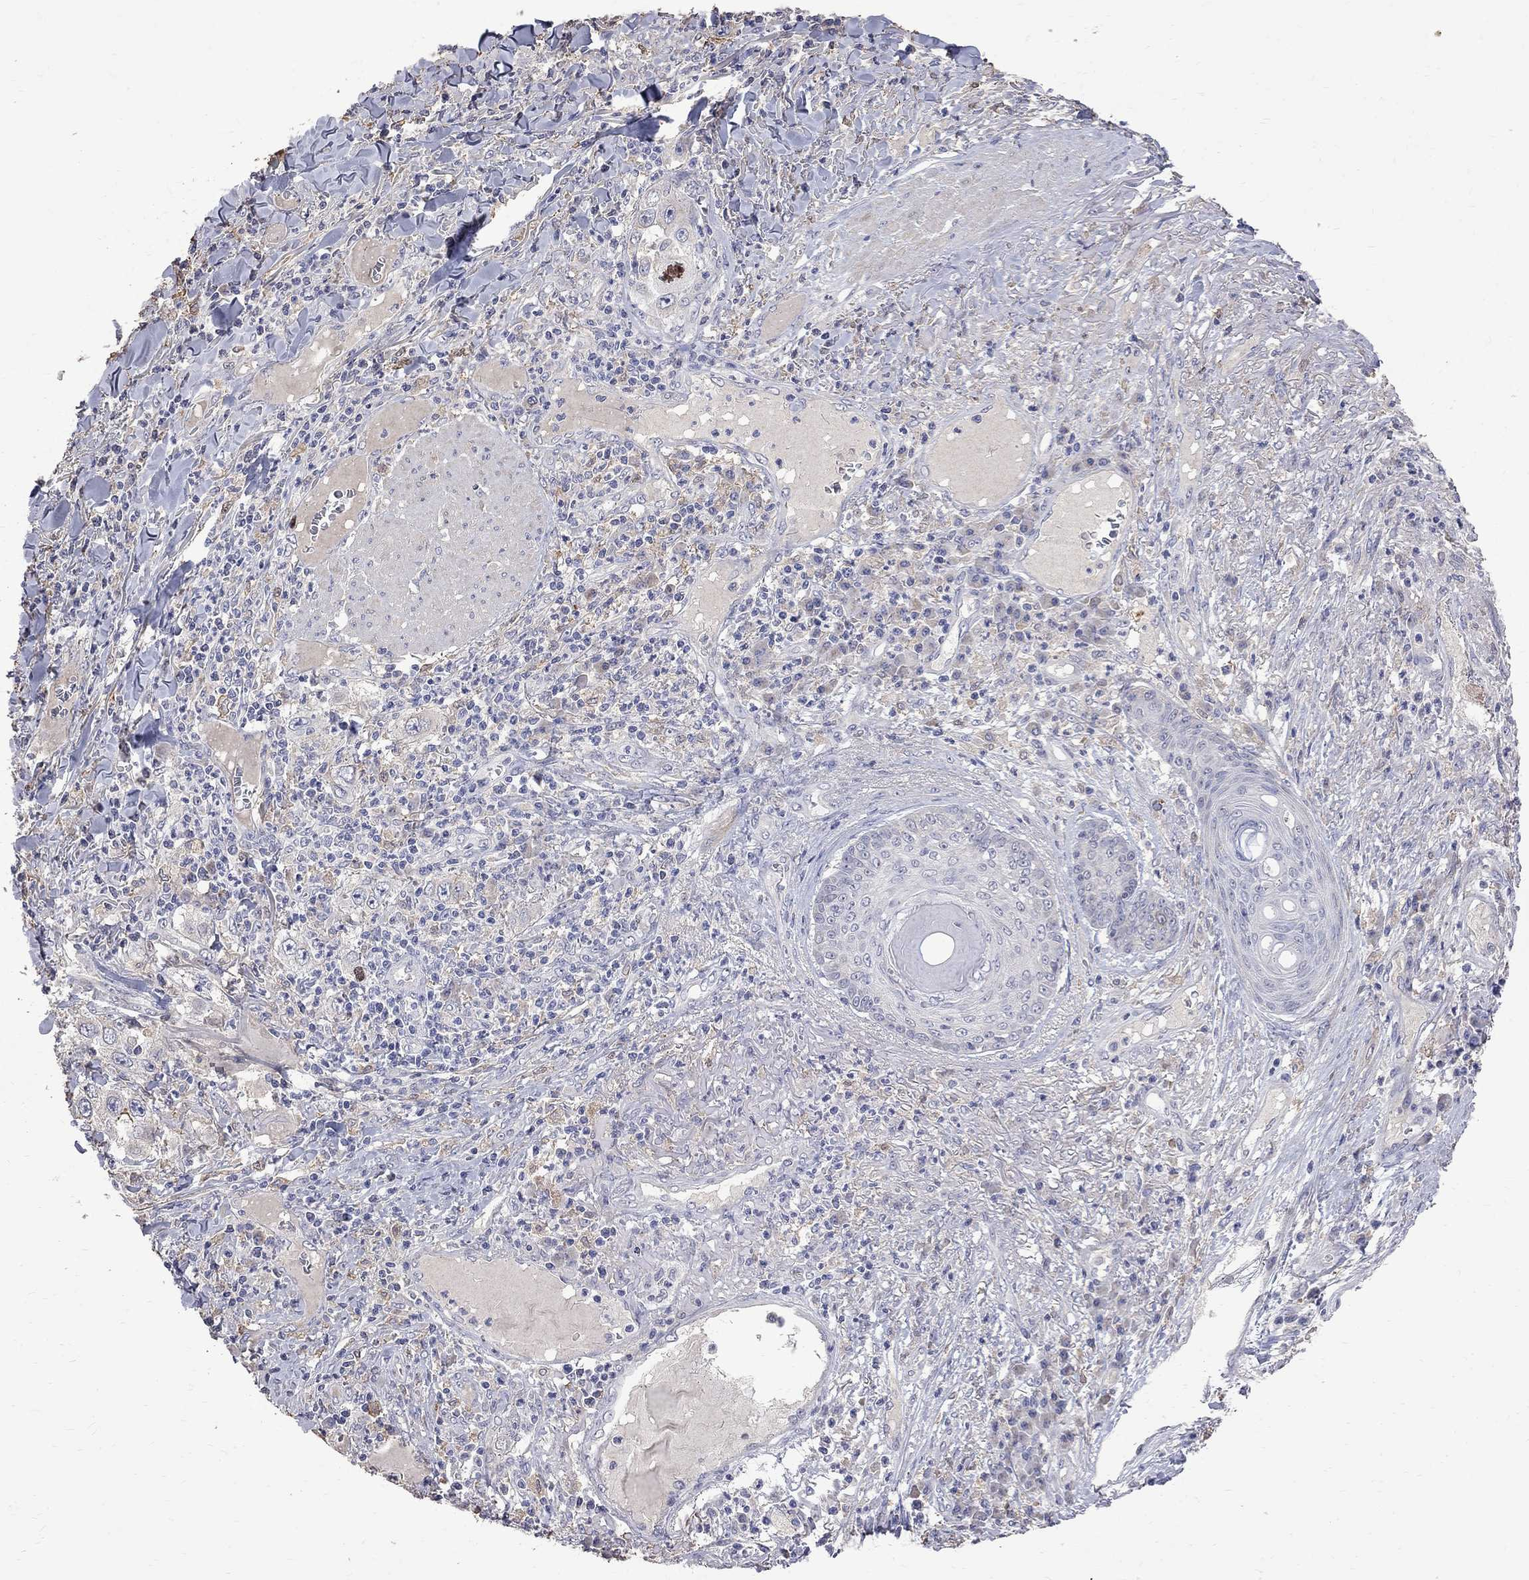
{"staining": {"intensity": "negative", "quantity": "none", "location": "none"}, "tissue": "skin cancer", "cell_type": "Tumor cells", "image_type": "cancer", "snomed": [{"axis": "morphology", "description": "Squamous cell carcinoma, NOS"}, {"axis": "topography", "description": "Skin"}], "caption": "IHC of human skin squamous cell carcinoma displays no staining in tumor cells.", "gene": "CKAP2", "patient": {"sex": "male", "age": 82}}